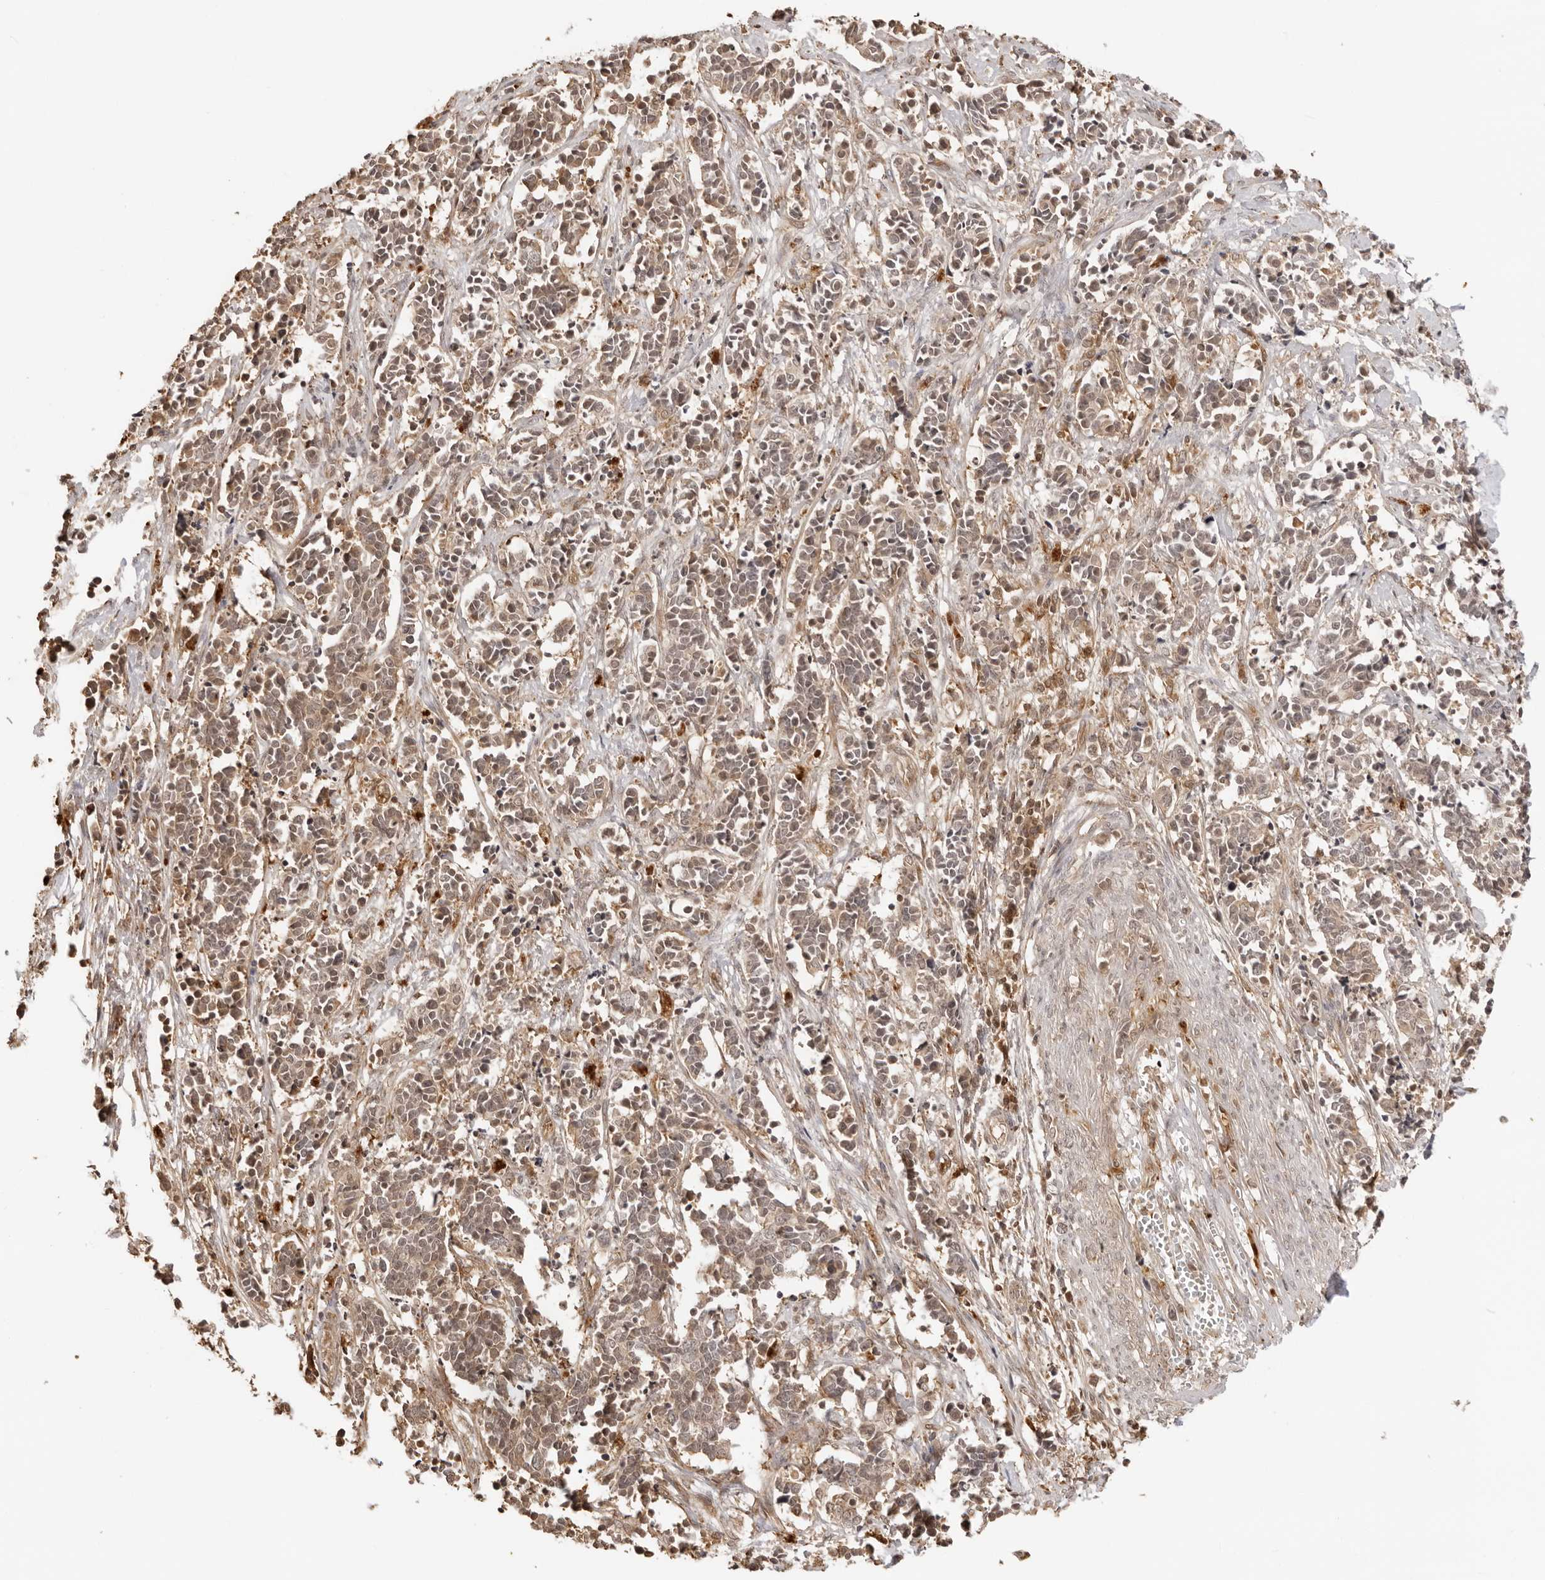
{"staining": {"intensity": "weak", "quantity": ">75%", "location": "cytoplasmic/membranous,nuclear"}, "tissue": "cervical cancer", "cell_type": "Tumor cells", "image_type": "cancer", "snomed": [{"axis": "morphology", "description": "Normal tissue, NOS"}, {"axis": "morphology", "description": "Squamous cell carcinoma, NOS"}, {"axis": "topography", "description": "Cervix"}], "caption": "Immunohistochemical staining of cervical squamous cell carcinoma demonstrates weak cytoplasmic/membranous and nuclear protein staining in approximately >75% of tumor cells.", "gene": "IKBKE", "patient": {"sex": "female", "age": 35}}